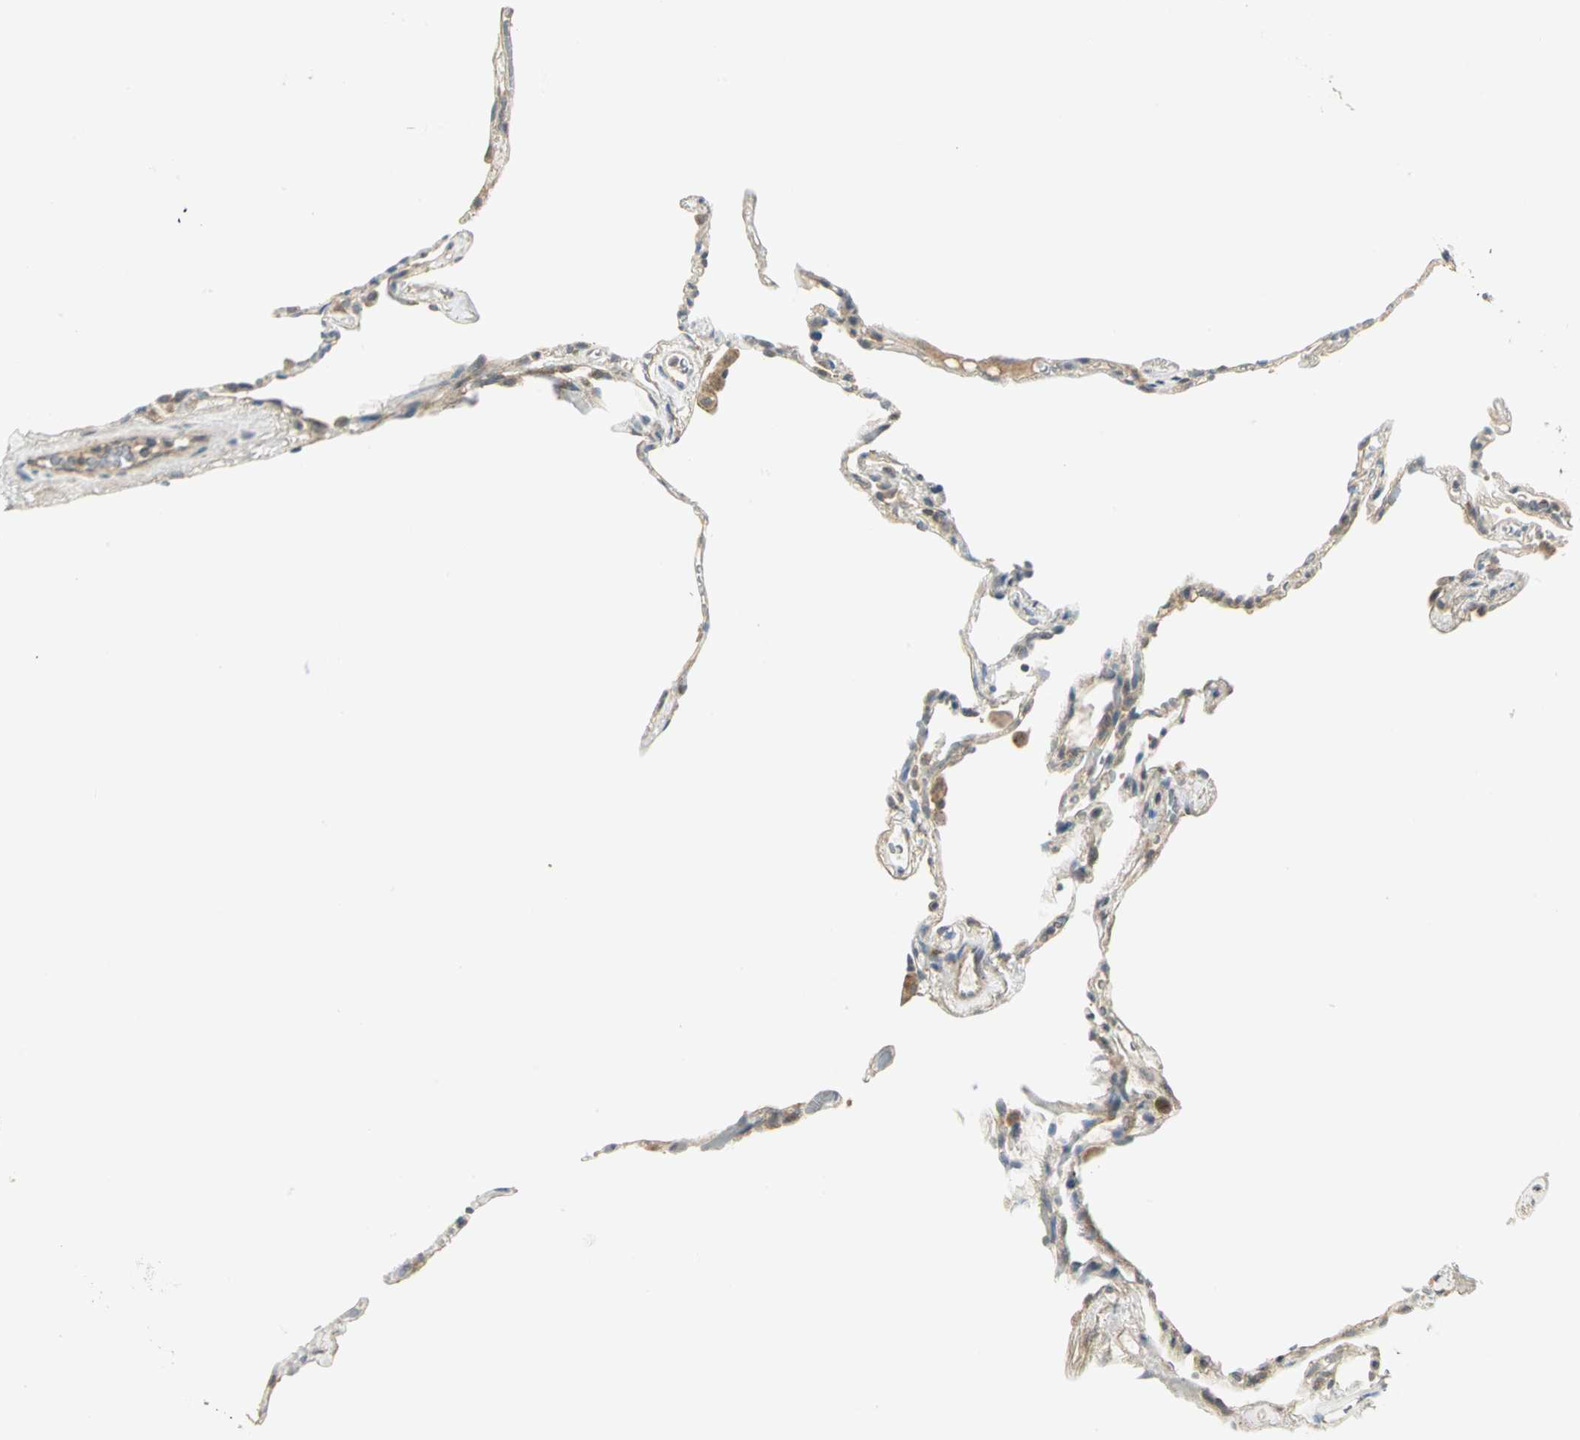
{"staining": {"intensity": "negative", "quantity": "none", "location": "none"}, "tissue": "lung", "cell_type": "Alveolar cells", "image_type": "normal", "snomed": [{"axis": "morphology", "description": "Normal tissue, NOS"}, {"axis": "topography", "description": "Lung"}], "caption": "Immunohistochemical staining of unremarkable lung exhibits no significant positivity in alveolar cells.", "gene": "MAPK8IP3", "patient": {"sex": "male", "age": 59}}